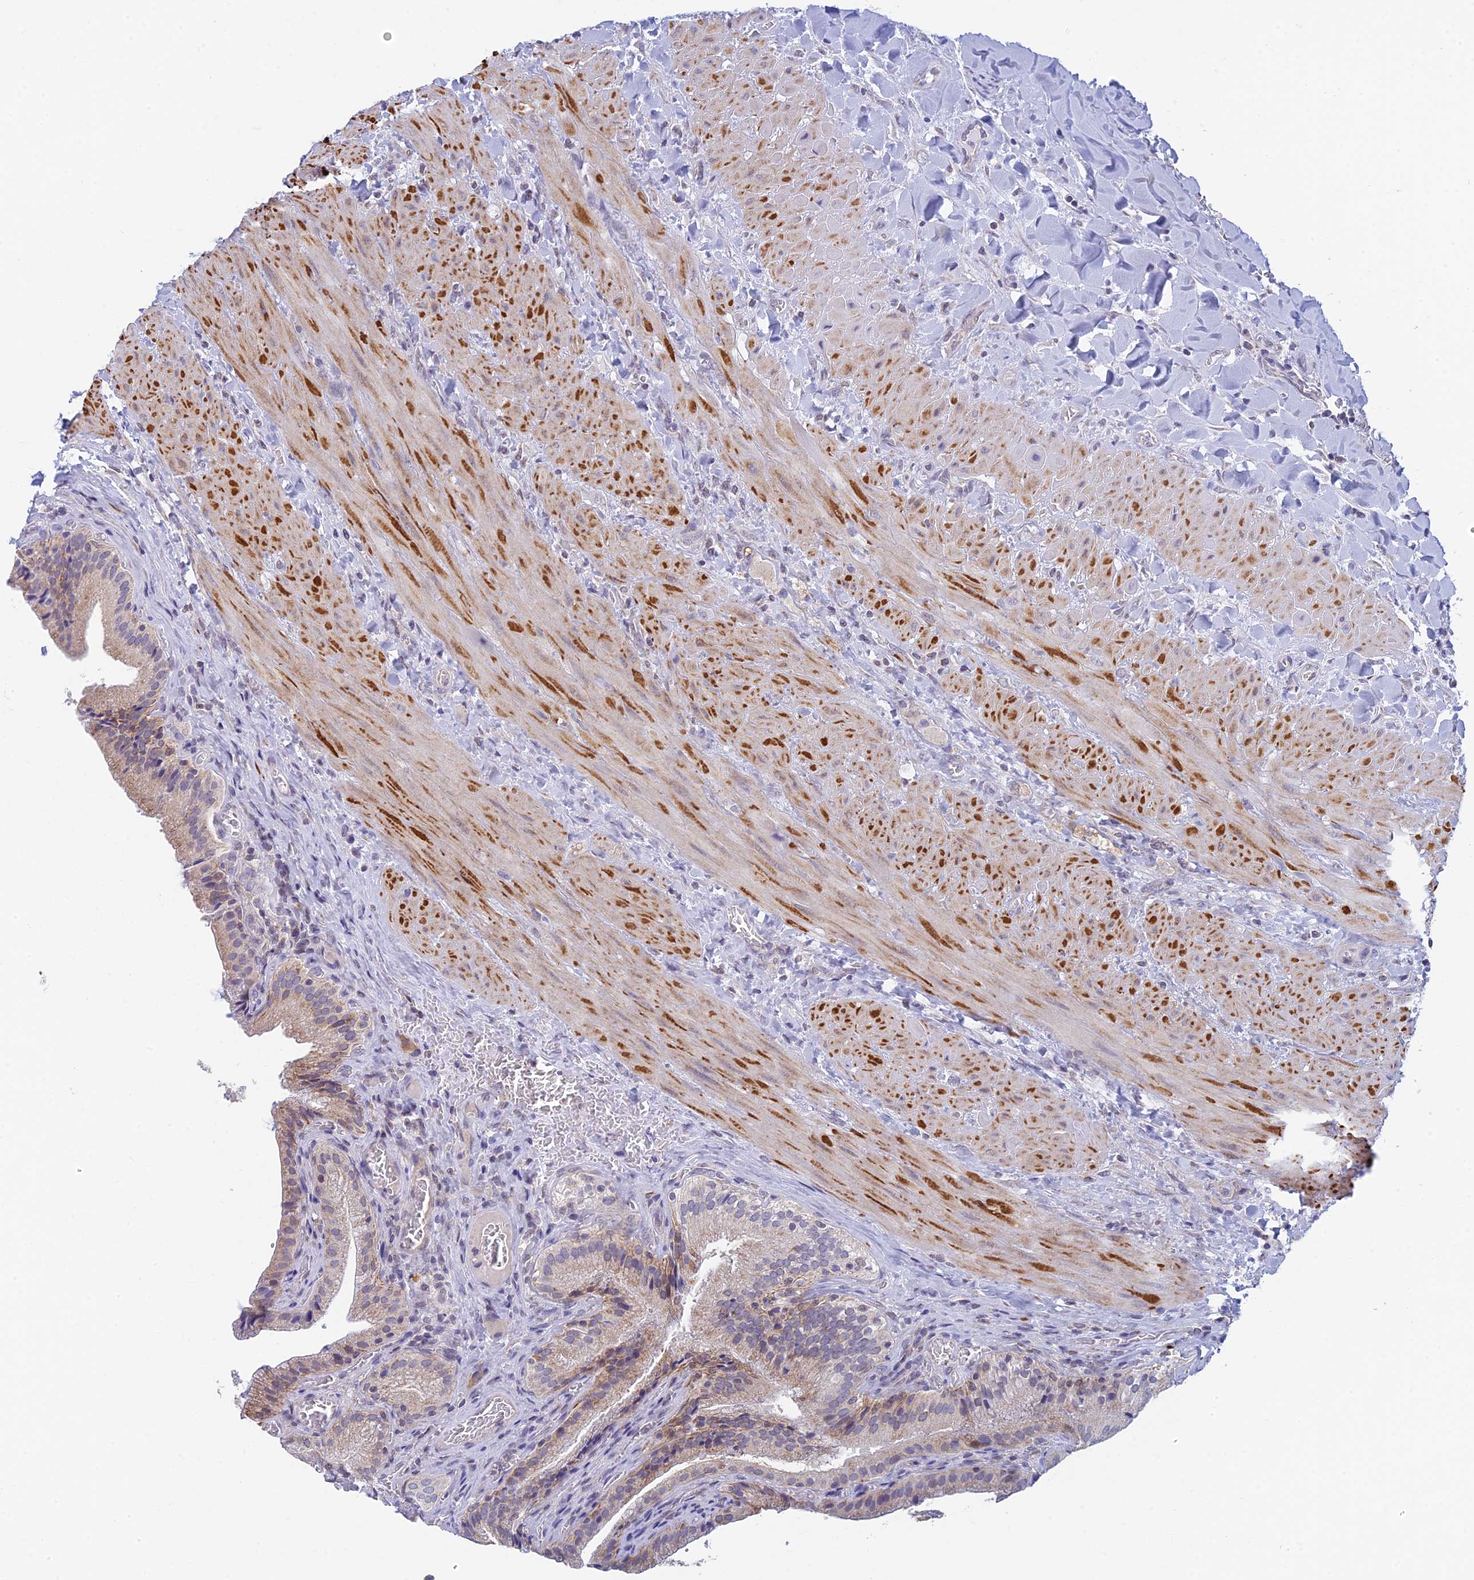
{"staining": {"intensity": "moderate", "quantity": ">75%", "location": "cytoplasmic/membranous"}, "tissue": "gallbladder", "cell_type": "Glandular cells", "image_type": "normal", "snomed": [{"axis": "morphology", "description": "Normal tissue, NOS"}, {"axis": "topography", "description": "Gallbladder"}], "caption": "A brown stain labels moderate cytoplasmic/membranous expression of a protein in glandular cells of unremarkable gallbladder. (DAB IHC with brightfield microscopy, high magnification).", "gene": "REXO5", "patient": {"sex": "male", "age": 24}}